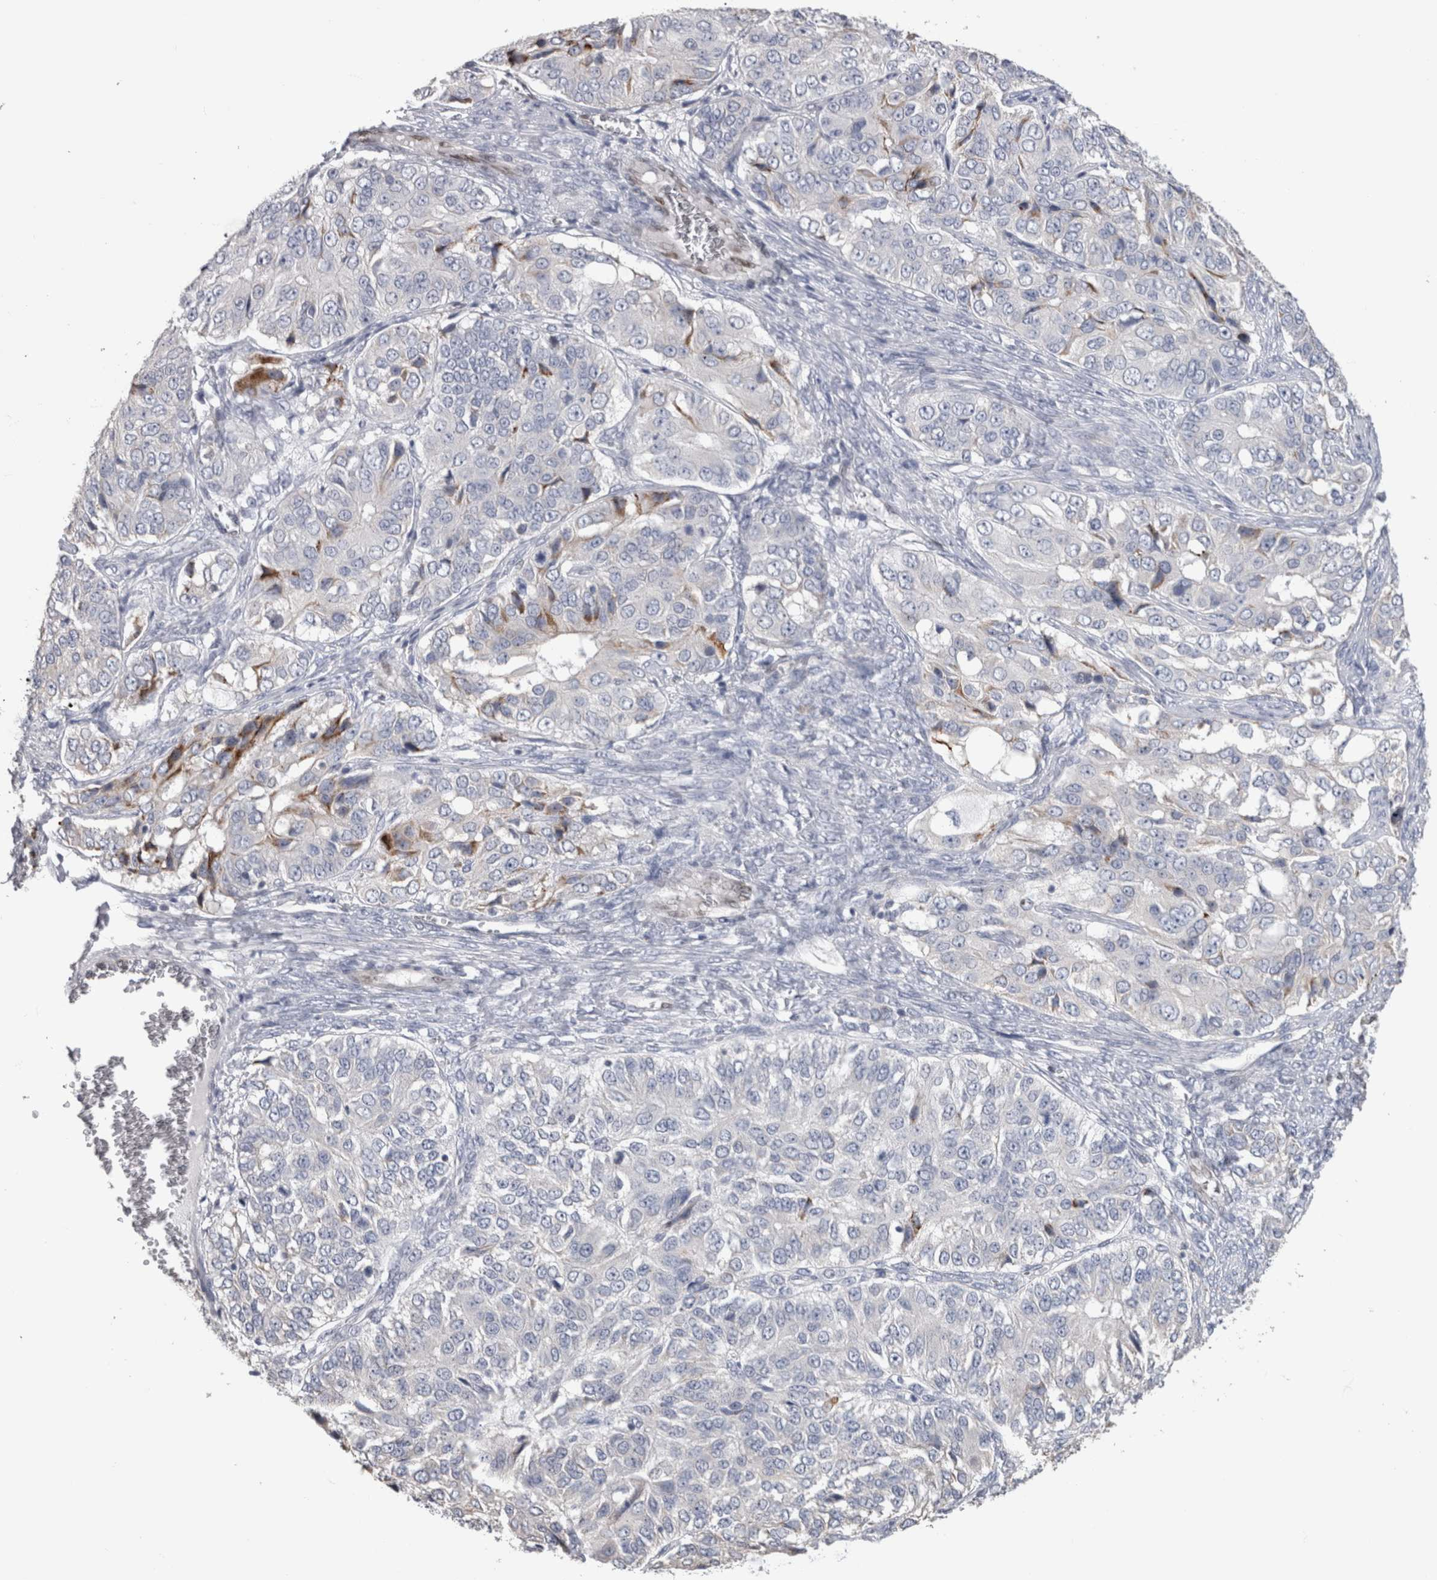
{"staining": {"intensity": "negative", "quantity": "none", "location": "none"}, "tissue": "ovarian cancer", "cell_type": "Tumor cells", "image_type": "cancer", "snomed": [{"axis": "morphology", "description": "Carcinoma, endometroid"}, {"axis": "topography", "description": "Ovary"}], "caption": "Ovarian cancer (endometroid carcinoma) stained for a protein using immunohistochemistry (IHC) reveals no expression tumor cells.", "gene": "IL33", "patient": {"sex": "female", "age": 51}}